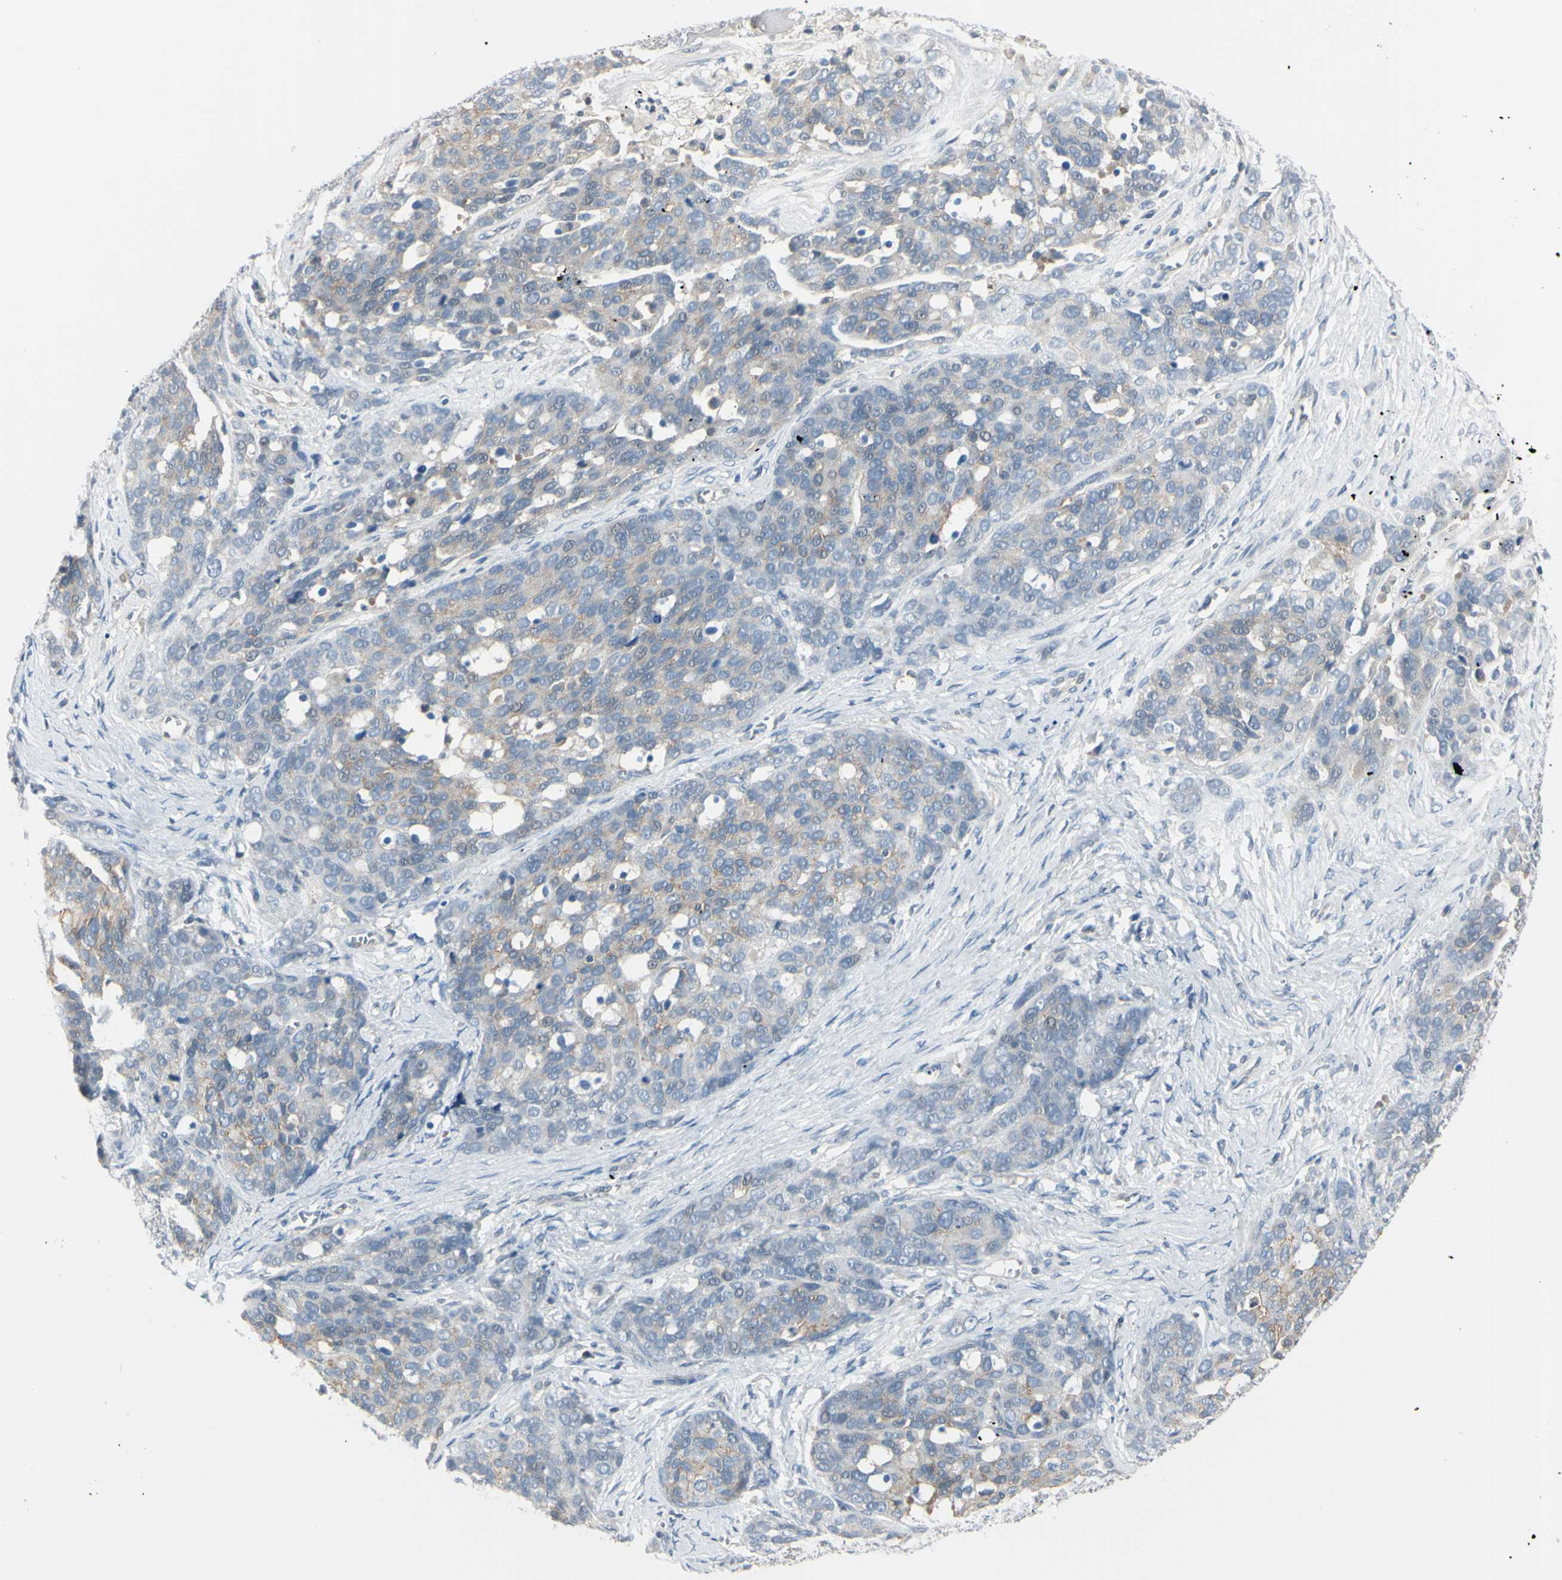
{"staining": {"intensity": "weak", "quantity": "25%-75%", "location": "cytoplasmic/membranous"}, "tissue": "ovarian cancer", "cell_type": "Tumor cells", "image_type": "cancer", "snomed": [{"axis": "morphology", "description": "Cystadenocarcinoma, serous, NOS"}, {"axis": "topography", "description": "Ovary"}], "caption": "Brown immunohistochemical staining in ovarian cancer (serous cystadenocarcinoma) demonstrates weak cytoplasmic/membranous expression in approximately 25%-75% of tumor cells.", "gene": "ASB9", "patient": {"sex": "female", "age": 44}}